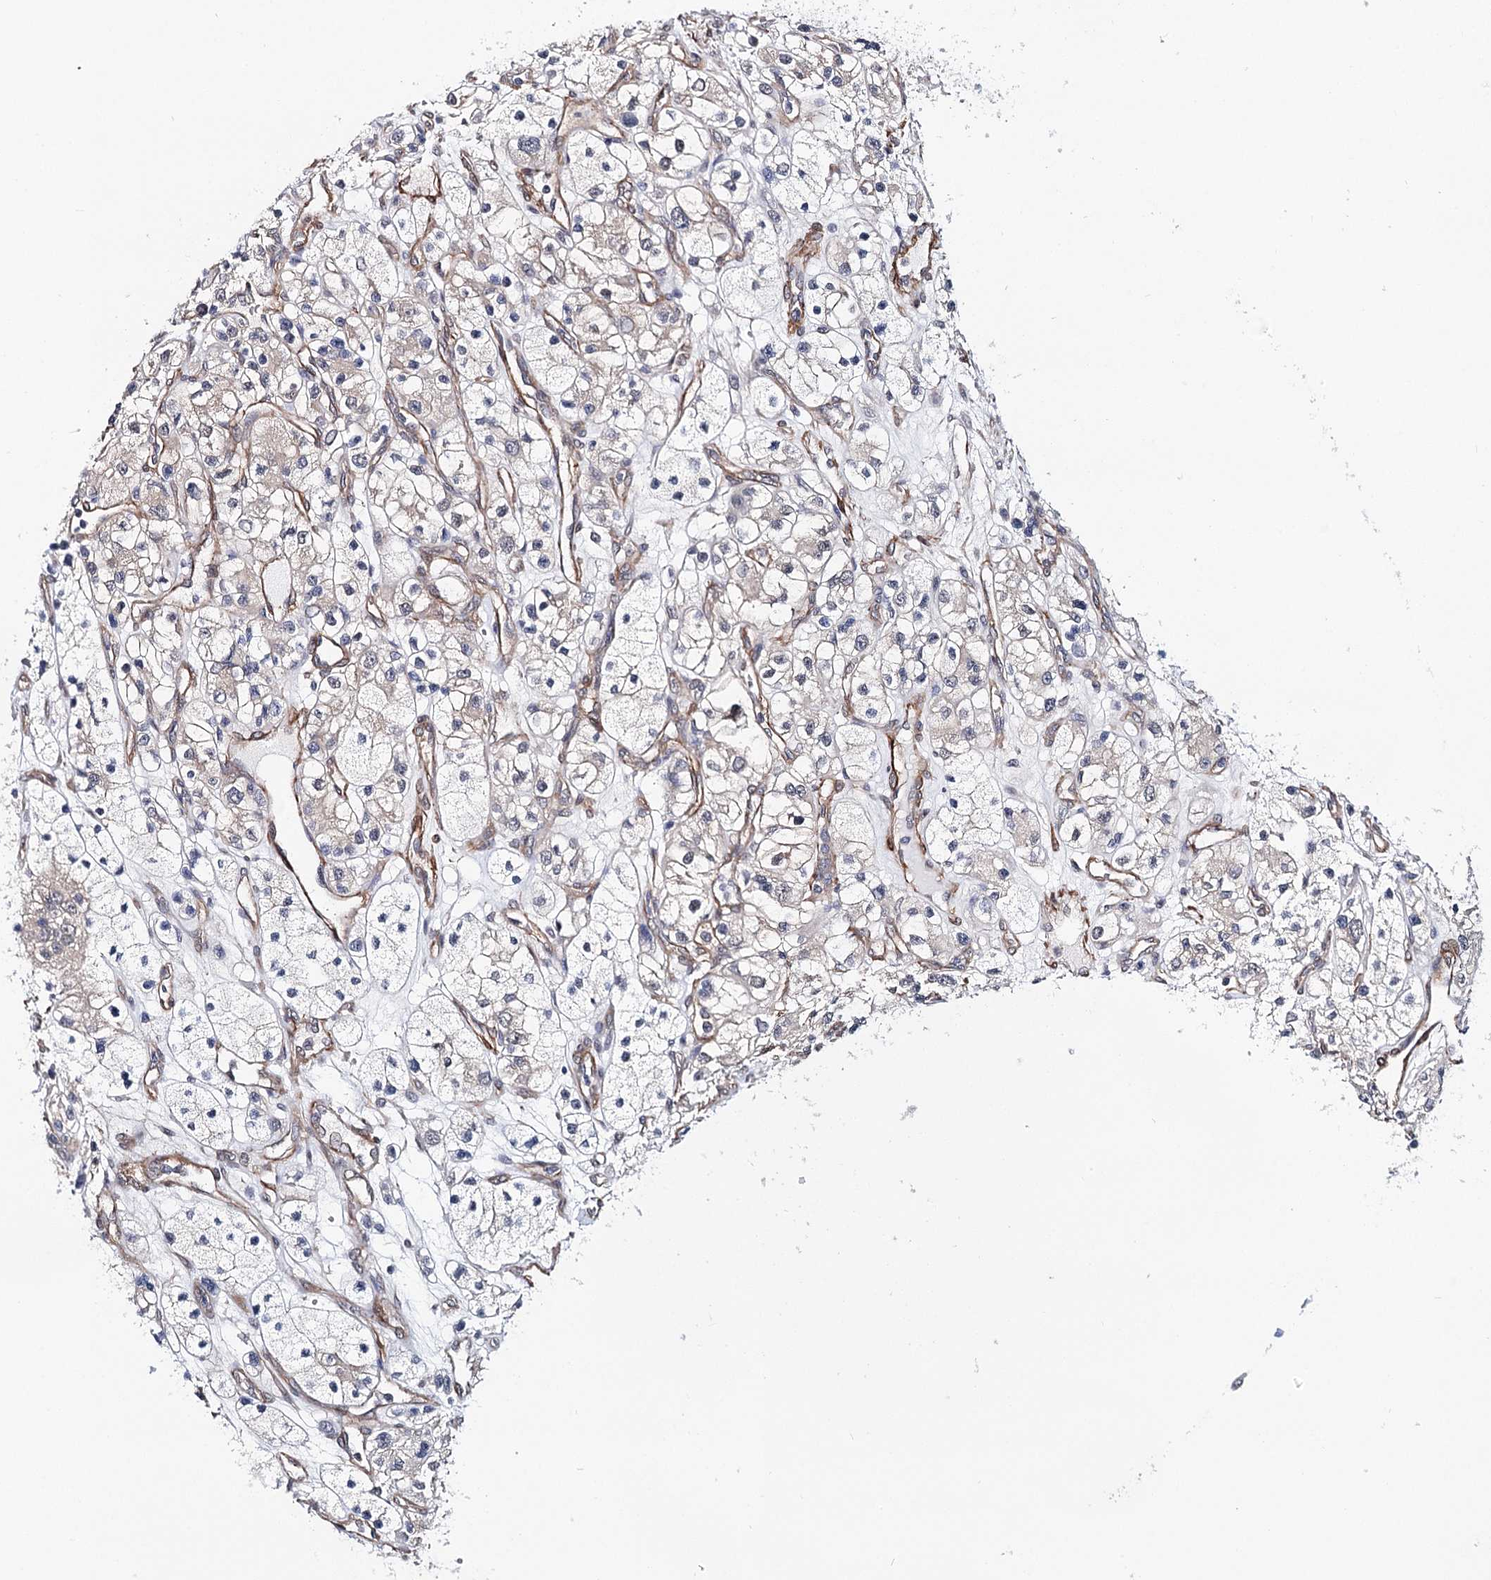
{"staining": {"intensity": "negative", "quantity": "none", "location": "none"}, "tissue": "renal cancer", "cell_type": "Tumor cells", "image_type": "cancer", "snomed": [{"axis": "morphology", "description": "Adenocarcinoma, NOS"}, {"axis": "topography", "description": "Kidney"}], "caption": "DAB (3,3'-diaminobenzidine) immunohistochemical staining of human adenocarcinoma (renal) exhibits no significant staining in tumor cells.", "gene": "PPP2R5B", "patient": {"sex": "female", "age": 57}}